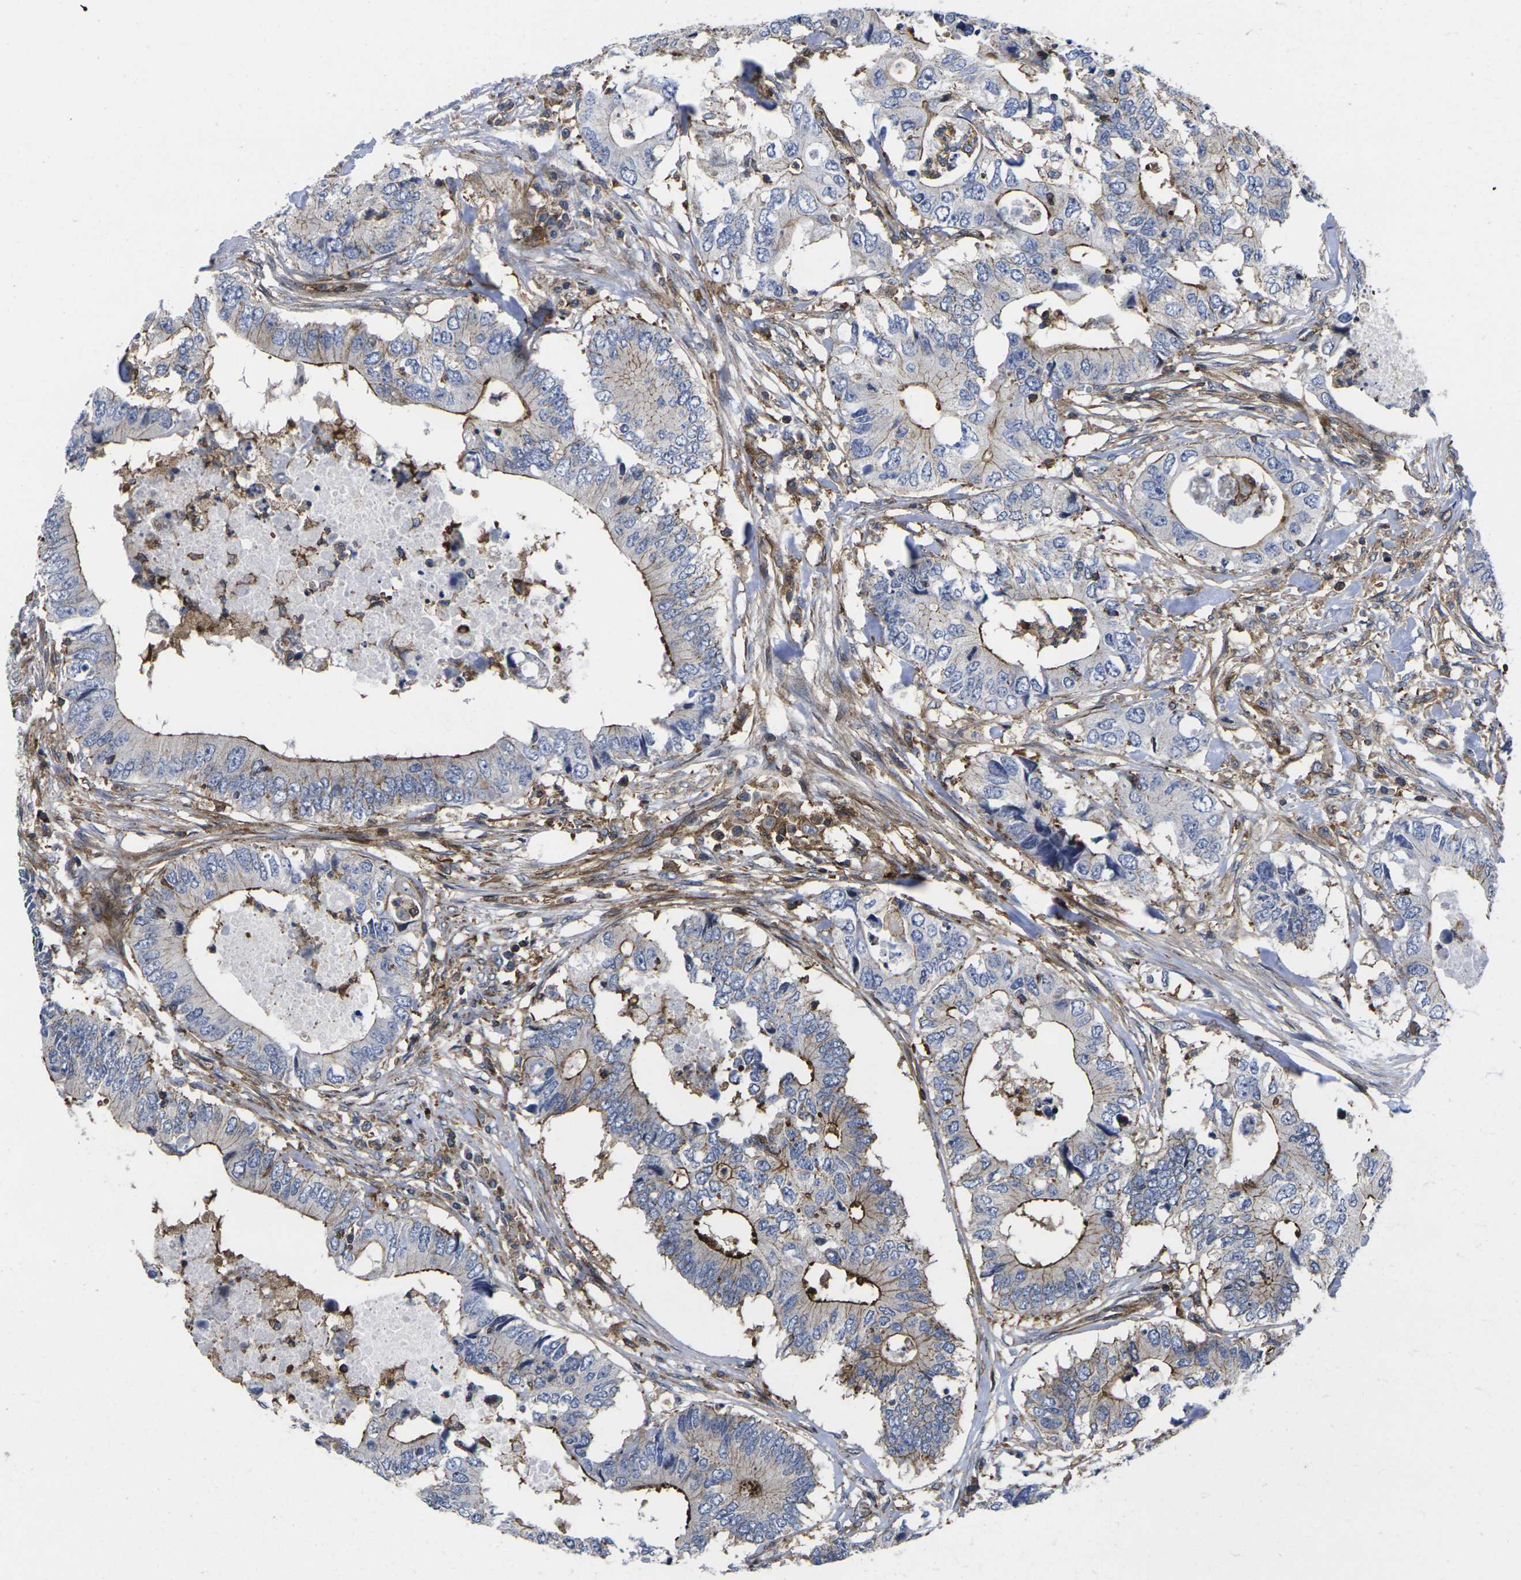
{"staining": {"intensity": "moderate", "quantity": "<25%", "location": "cytoplasmic/membranous"}, "tissue": "colorectal cancer", "cell_type": "Tumor cells", "image_type": "cancer", "snomed": [{"axis": "morphology", "description": "Adenocarcinoma, NOS"}, {"axis": "topography", "description": "Colon"}], "caption": "There is low levels of moderate cytoplasmic/membranous positivity in tumor cells of colorectal cancer, as demonstrated by immunohistochemical staining (brown color).", "gene": "IQGAP1", "patient": {"sex": "male", "age": 71}}